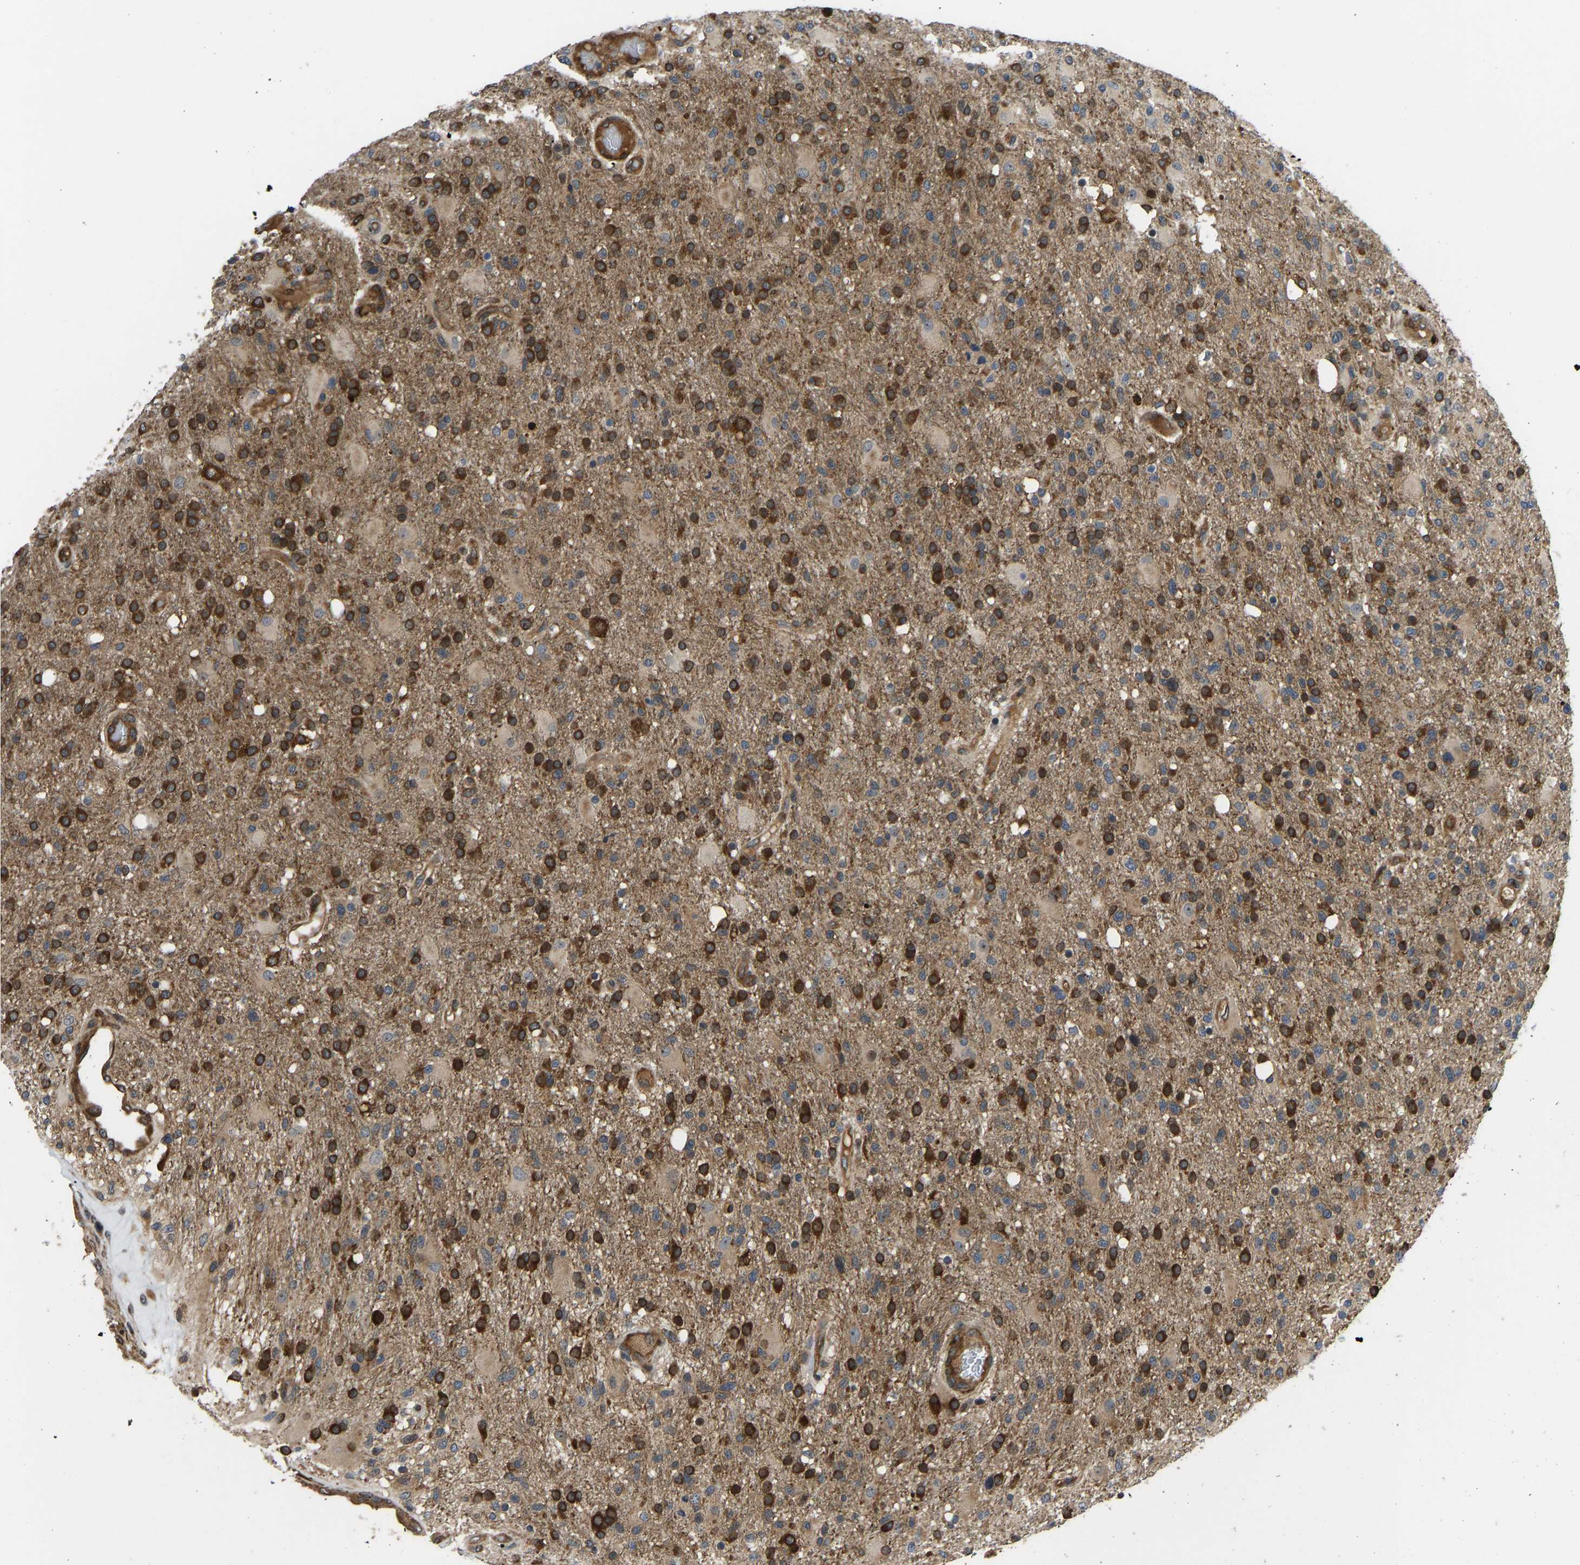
{"staining": {"intensity": "strong", "quantity": ">75%", "location": "cytoplasmic/membranous"}, "tissue": "glioma", "cell_type": "Tumor cells", "image_type": "cancer", "snomed": [{"axis": "morphology", "description": "Glioma, malignant, High grade"}, {"axis": "topography", "description": "Brain"}], "caption": "High-power microscopy captured an immunohistochemistry (IHC) micrograph of glioma, revealing strong cytoplasmic/membranous expression in approximately >75% of tumor cells.", "gene": "RASGRF2", "patient": {"sex": "male", "age": 72}}